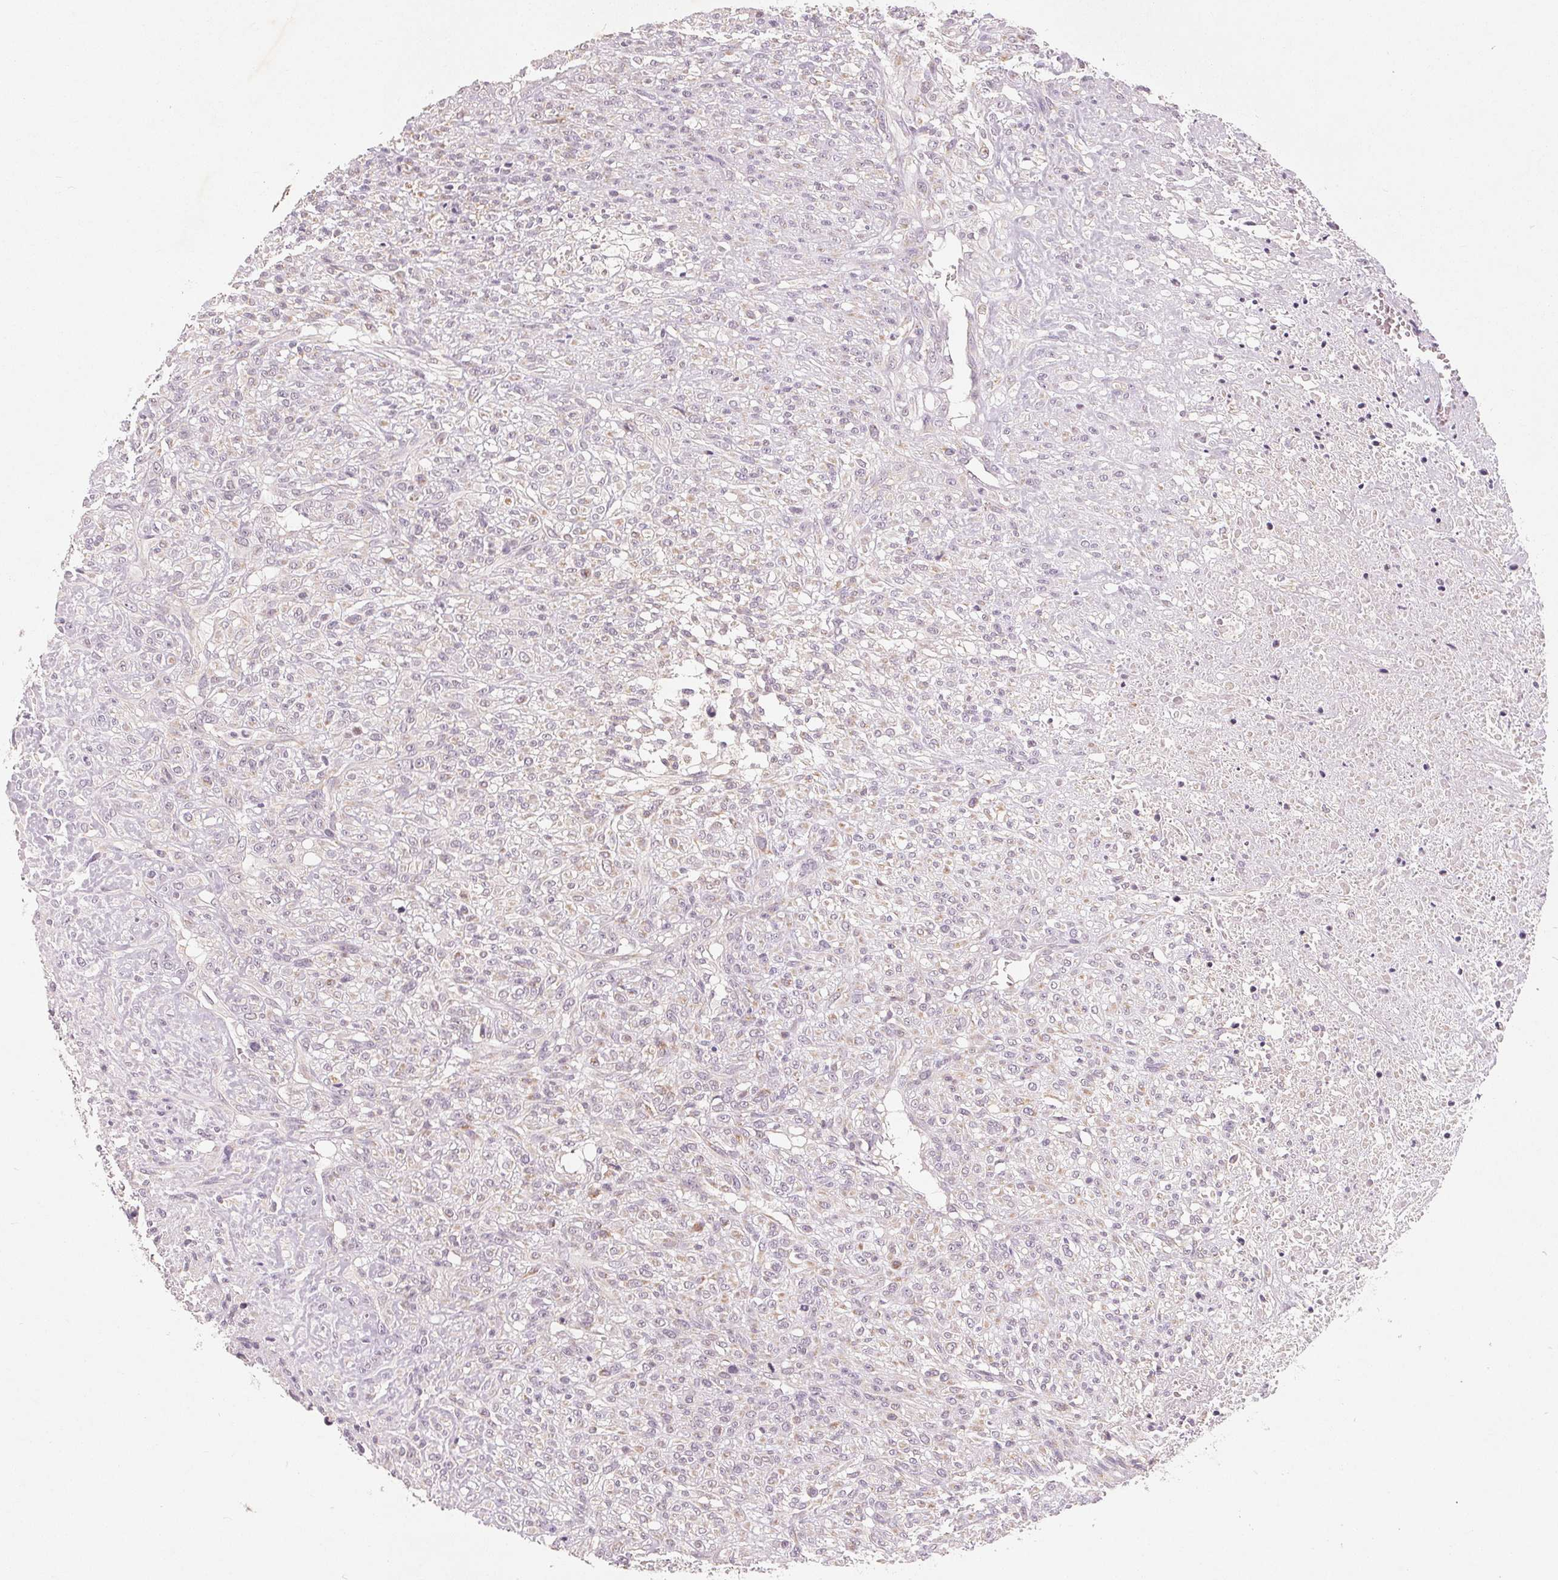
{"staining": {"intensity": "weak", "quantity": "<25%", "location": "cytoplasmic/membranous"}, "tissue": "renal cancer", "cell_type": "Tumor cells", "image_type": "cancer", "snomed": [{"axis": "morphology", "description": "Adenocarcinoma, NOS"}, {"axis": "topography", "description": "Kidney"}], "caption": "A micrograph of human renal adenocarcinoma is negative for staining in tumor cells.", "gene": "GHITM", "patient": {"sex": "male", "age": 58}}